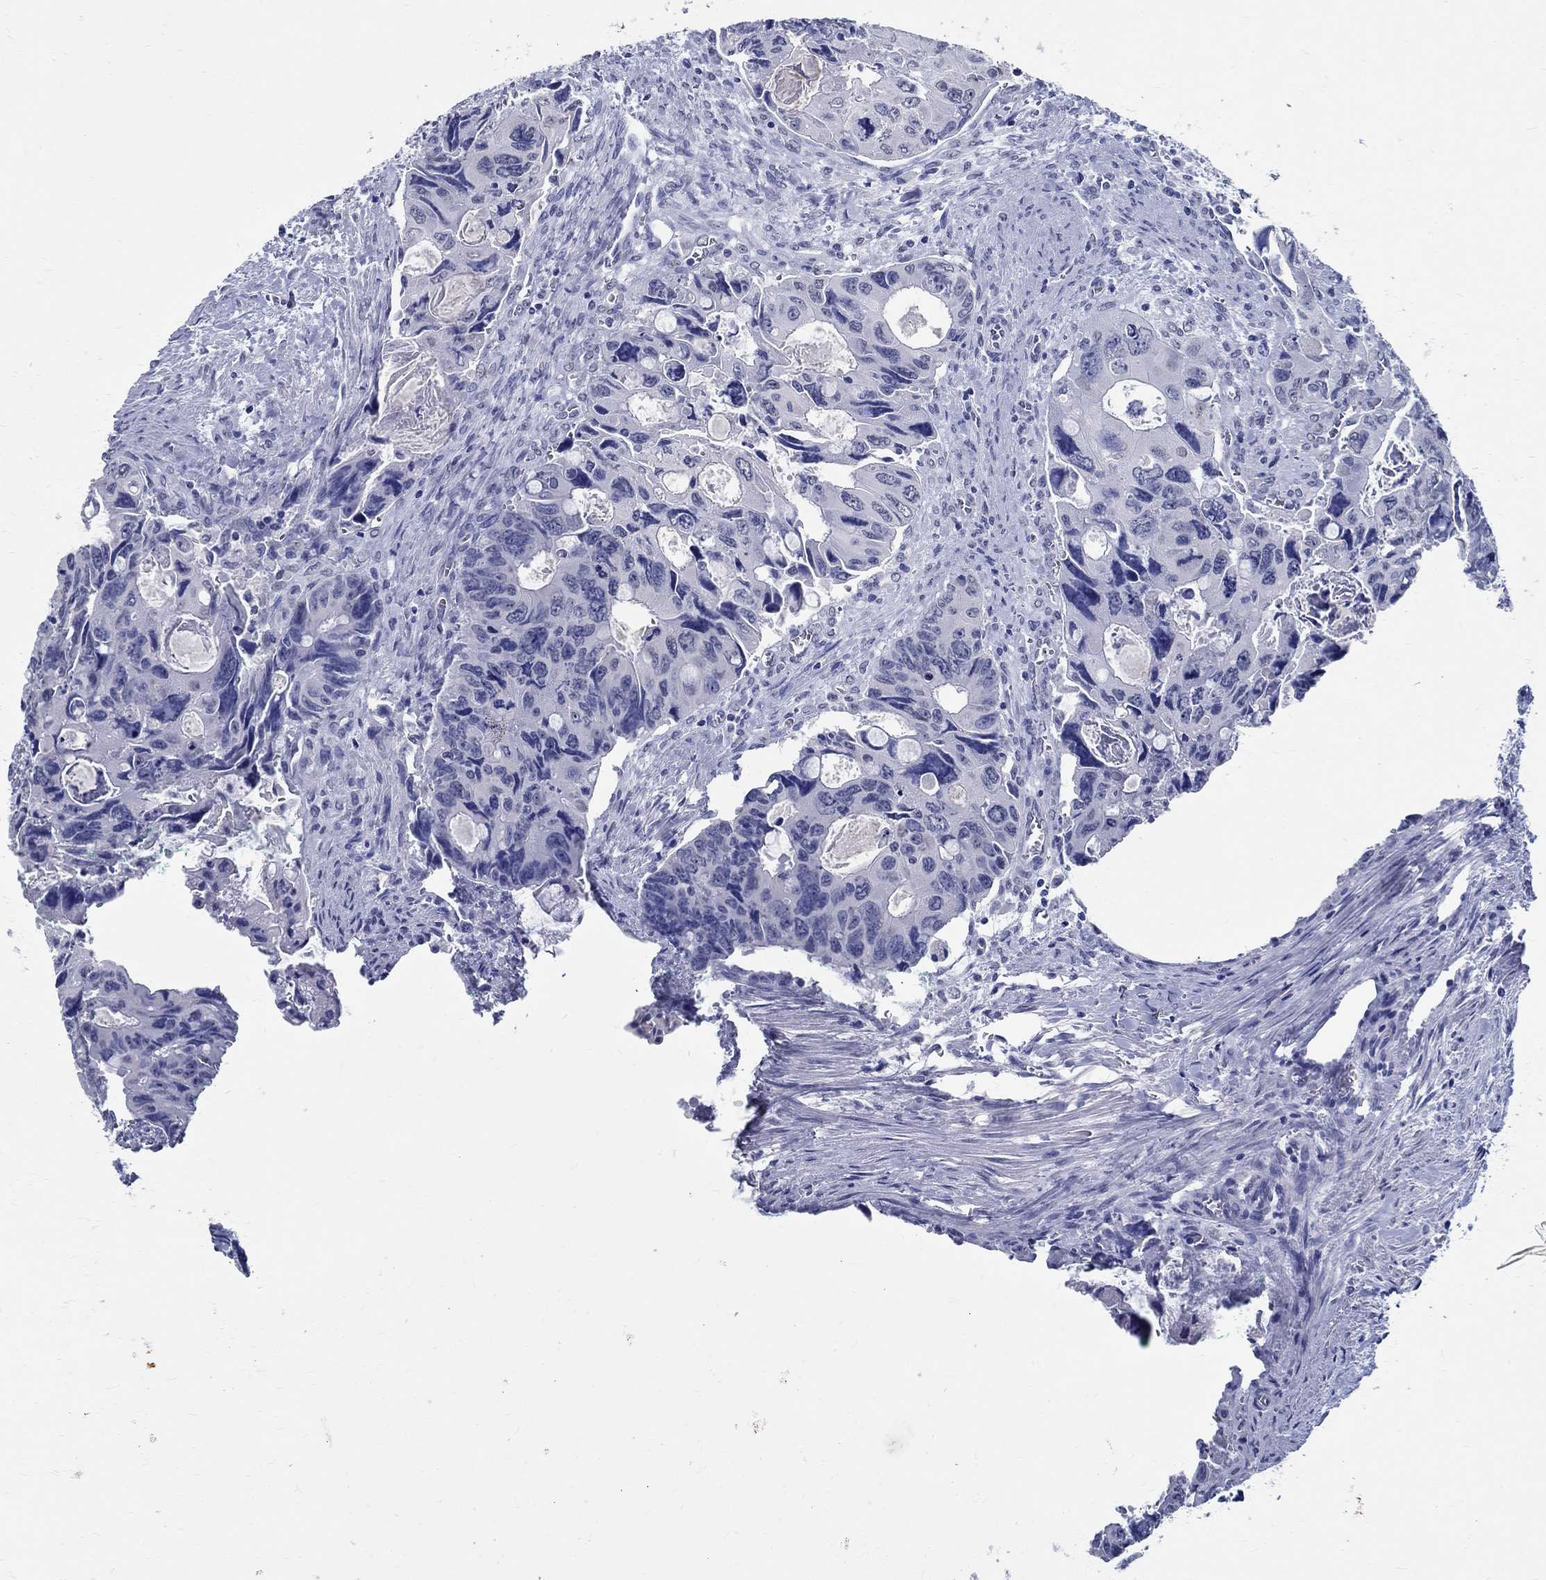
{"staining": {"intensity": "negative", "quantity": "none", "location": "none"}, "tissue": "colorectal cancer", "cell_type": "Tumor cells", "image_type": "cancer", "snomed": [{"axis": "morphology", "description": "Adenocarcinoma, NOS"}, {"axis": "topography", "description": "Rectum"}], "caption": "An immunohistochemistry (IHC) histopathology image of colorectal cancer is shown. There is no staining in tumor cells of colorectal cancer.", "gene": "TSPAN16", "patient": {"sex": "male", "age": 62}}